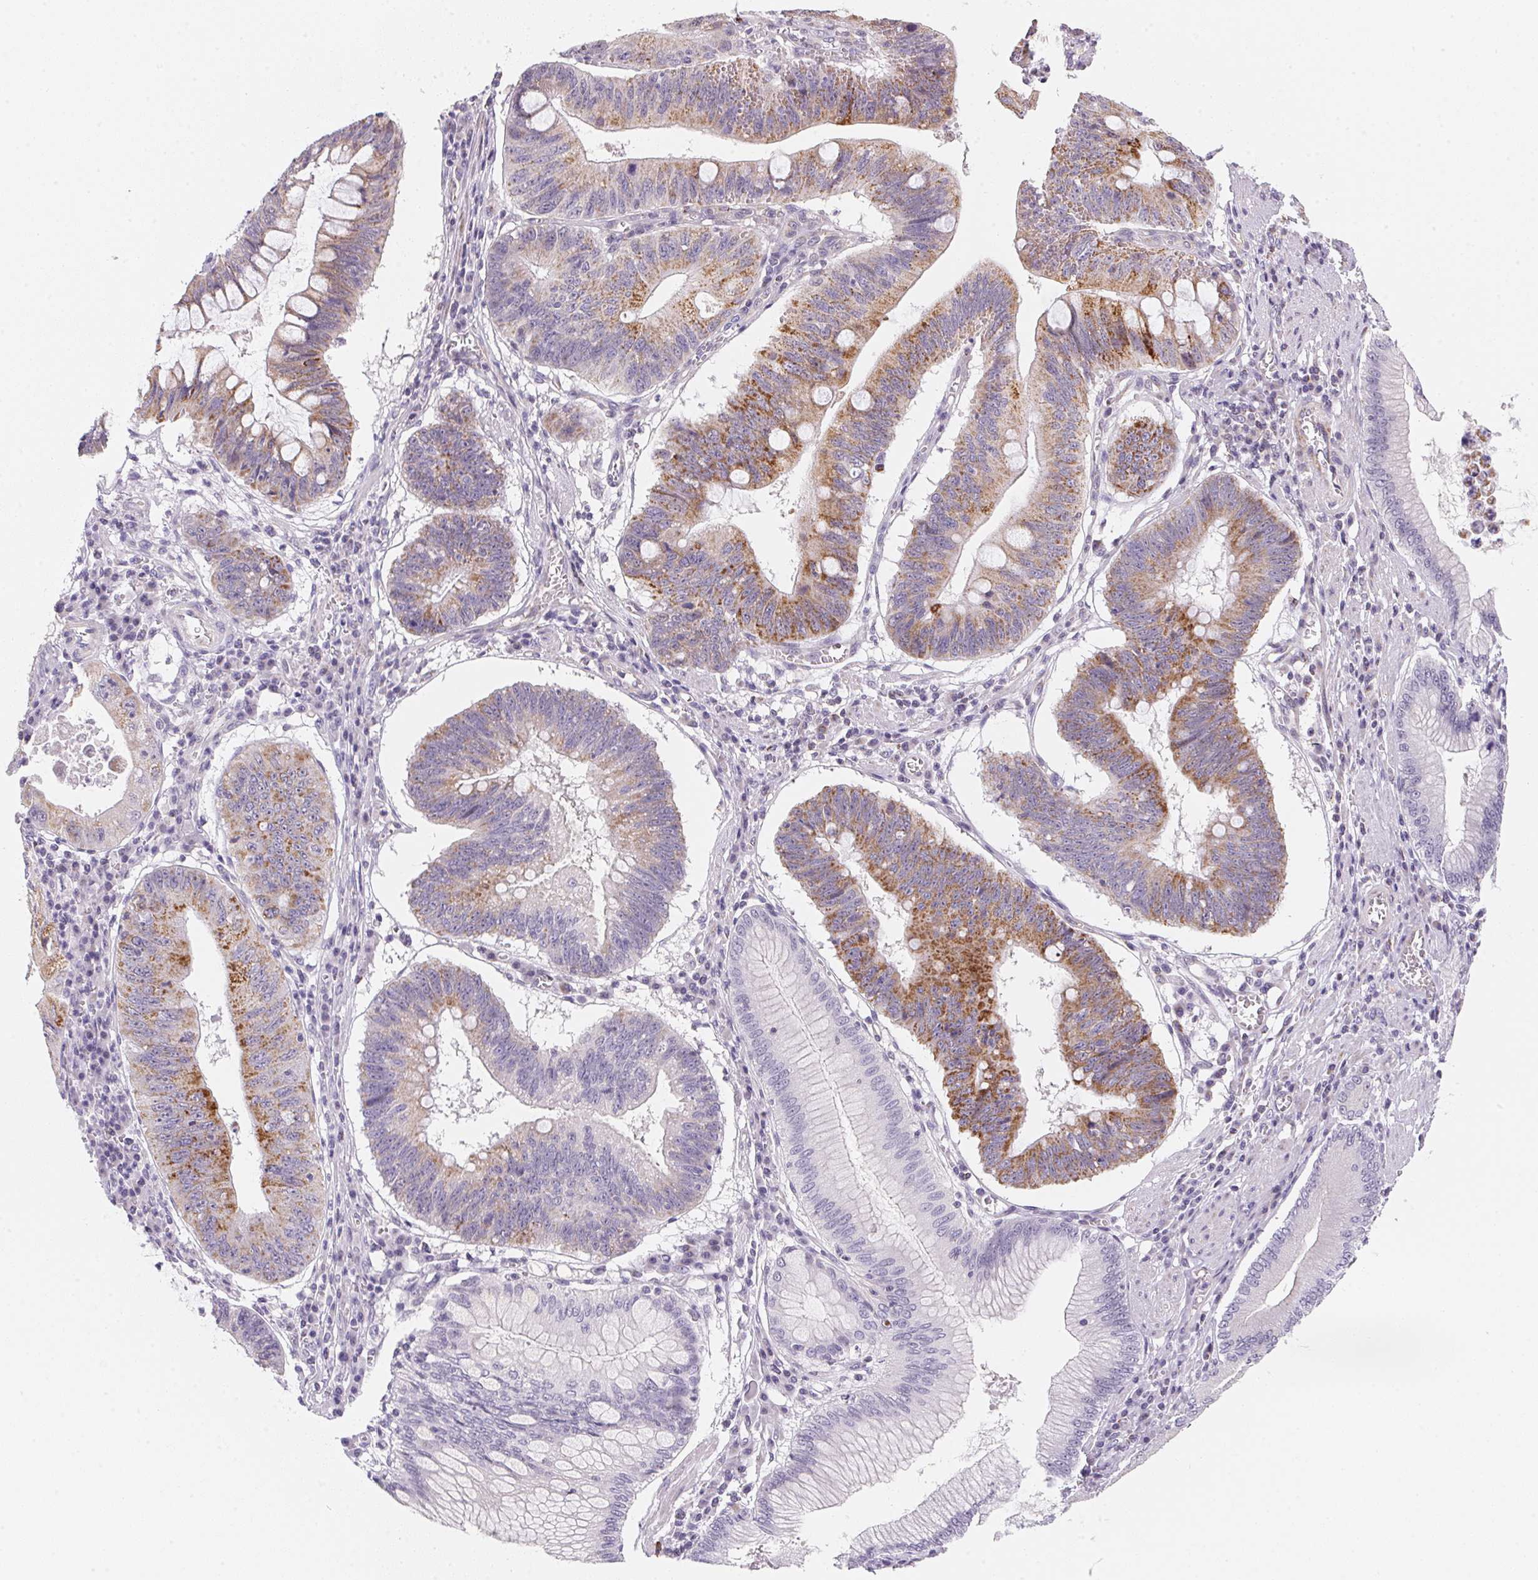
{"staining": {"intensity": "moderate", "quantity": "25%-75%", "location": "cytoplasmic/membranous"}, "tissue": "stomach cancer", "cell_type": "Tumor cells", "image_type": "cancer", "snomed": [{"axis": "morphology", "description": "Adenocarcinoma, NOS"}, {"axis": "topography", "description": "Stomach"}], "caption": "This histopathology image displays adenocarcinoma (stomach) stained with immunohistochemistry (IHC) to label a protein in brown. The cytoplasmic/membranous of tumor cells show moderate positivity for the protein. Nuclei are counter-stained blue.", "gene": "GIPC2", "patient": {"sex": "male", "age": 59}}